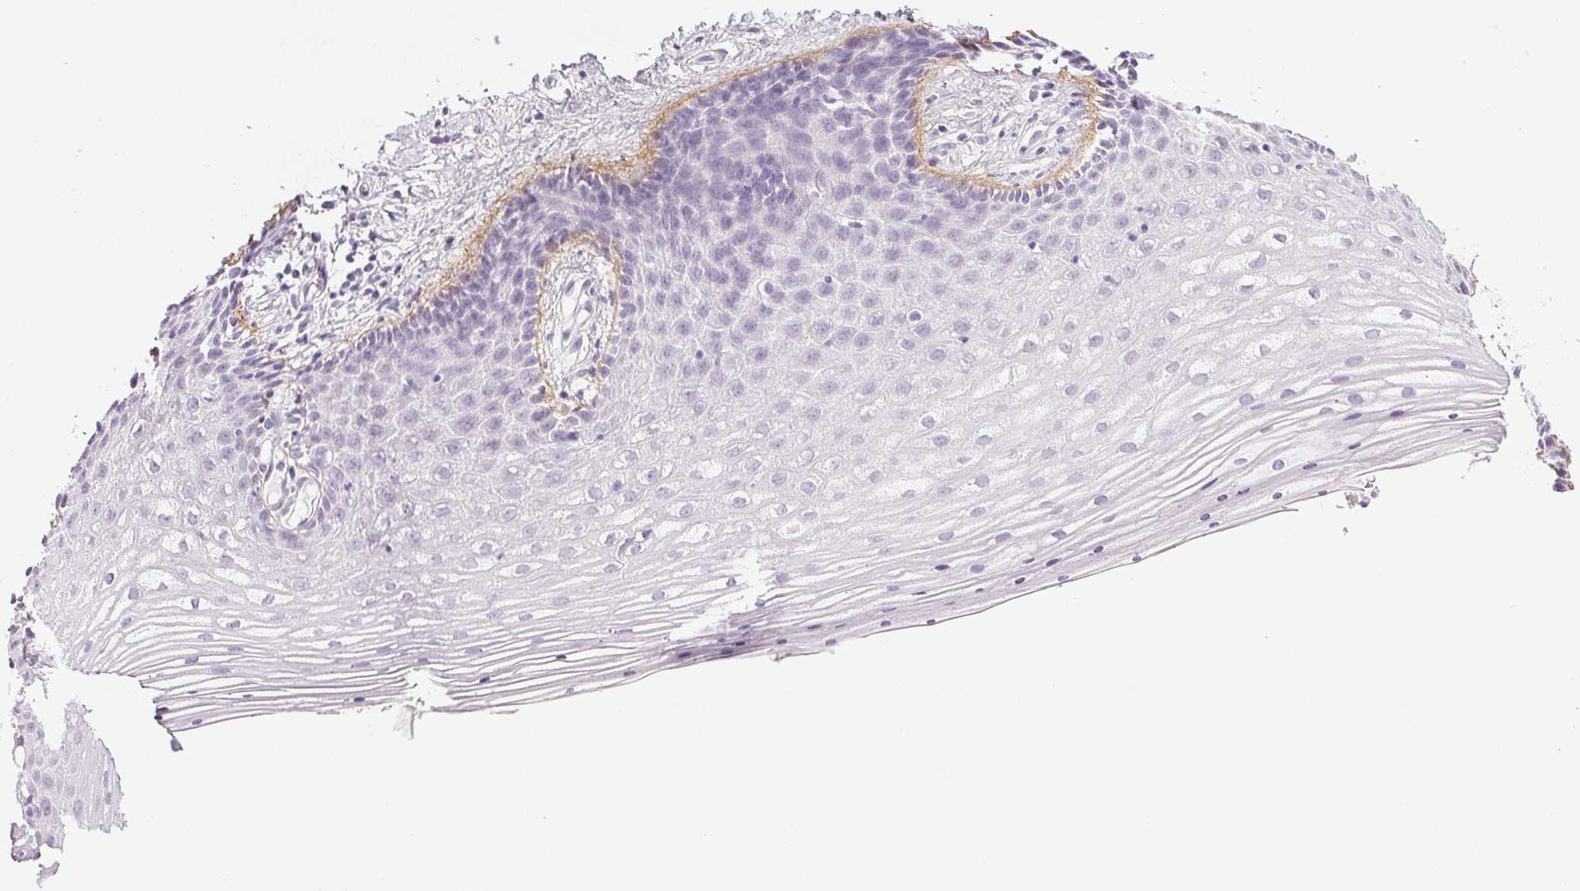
{"staining": {"intensity": "negative", "quantity": "none", "location": "none"}, "tissue": "vagina", "cell_type": "Squamous epithelial cells", "image_type": "normal", "snomed": [{"axis": "morphology", "description": "Normal tissue, NOS"}, {"axis": "topography", "description": "Vagina"}], "caption": "DAB immunohistochemical staining of unremarkable human vagina displays no significant staining in squamous epithelial cells. Brightfield microscopy of immunohistochemistry stained with DAB (brown) and hematoxylin (blue), captured at high magnification.", "gene": "COL7A1", "patient": {"sex": "female", "age": 42}}